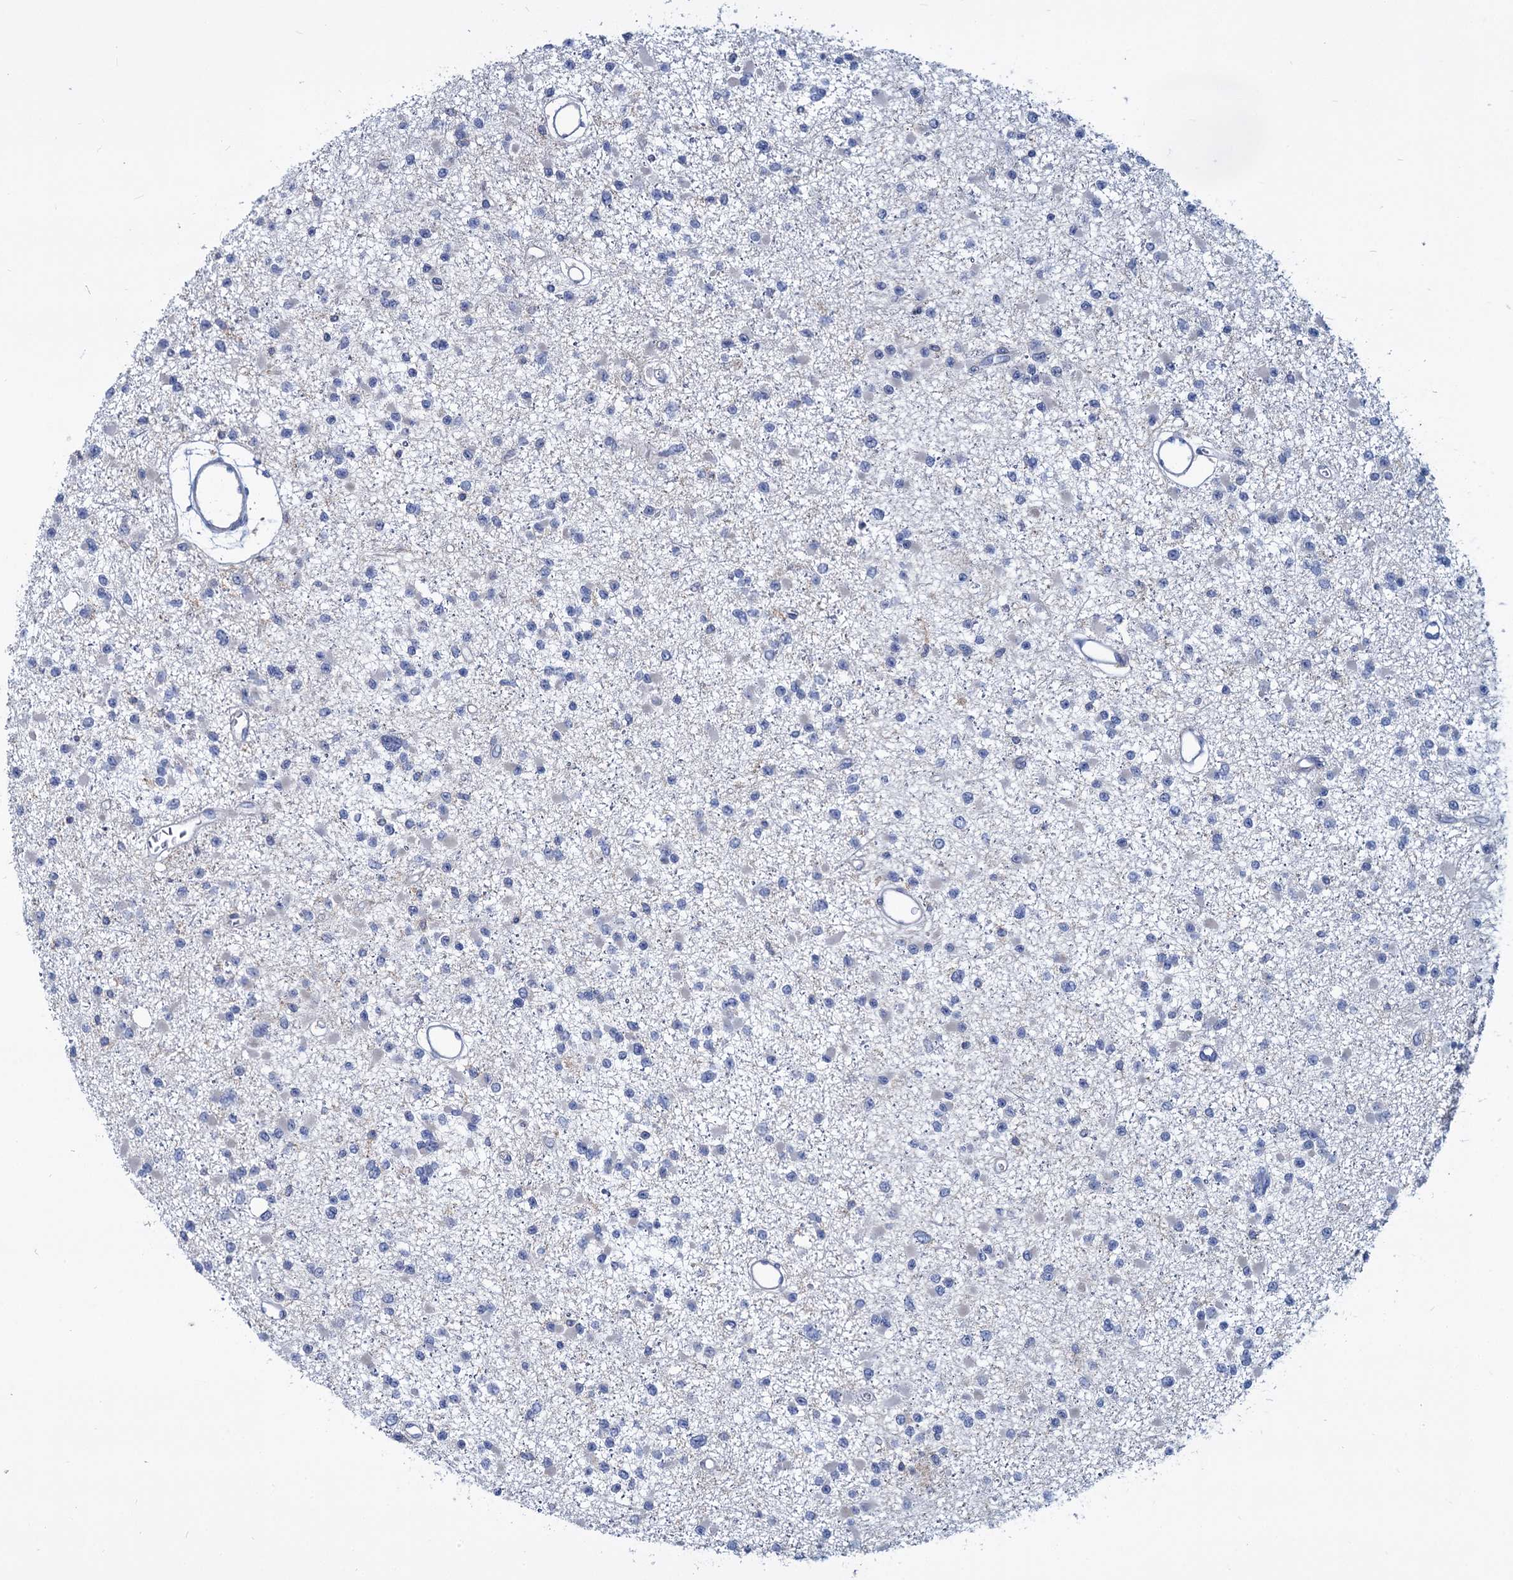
{"staining": {"intensity": "negative", "quantity": "none", "location": "none"}, "tissue": "glioma", "cell_type": "Tumor cells", "image_type": "cancer", "snomed": [{"axis": "morphology", "description": "Glioma, malignant, Low grade"}, {"axis": "topography", "description": "Brain"}], "caption": "Glioma was stained to show a protein in brown. There is no significant positivity in tumor cells.", "gene": "LRCH4", "patient": {"sex": "female", "age": 22}}